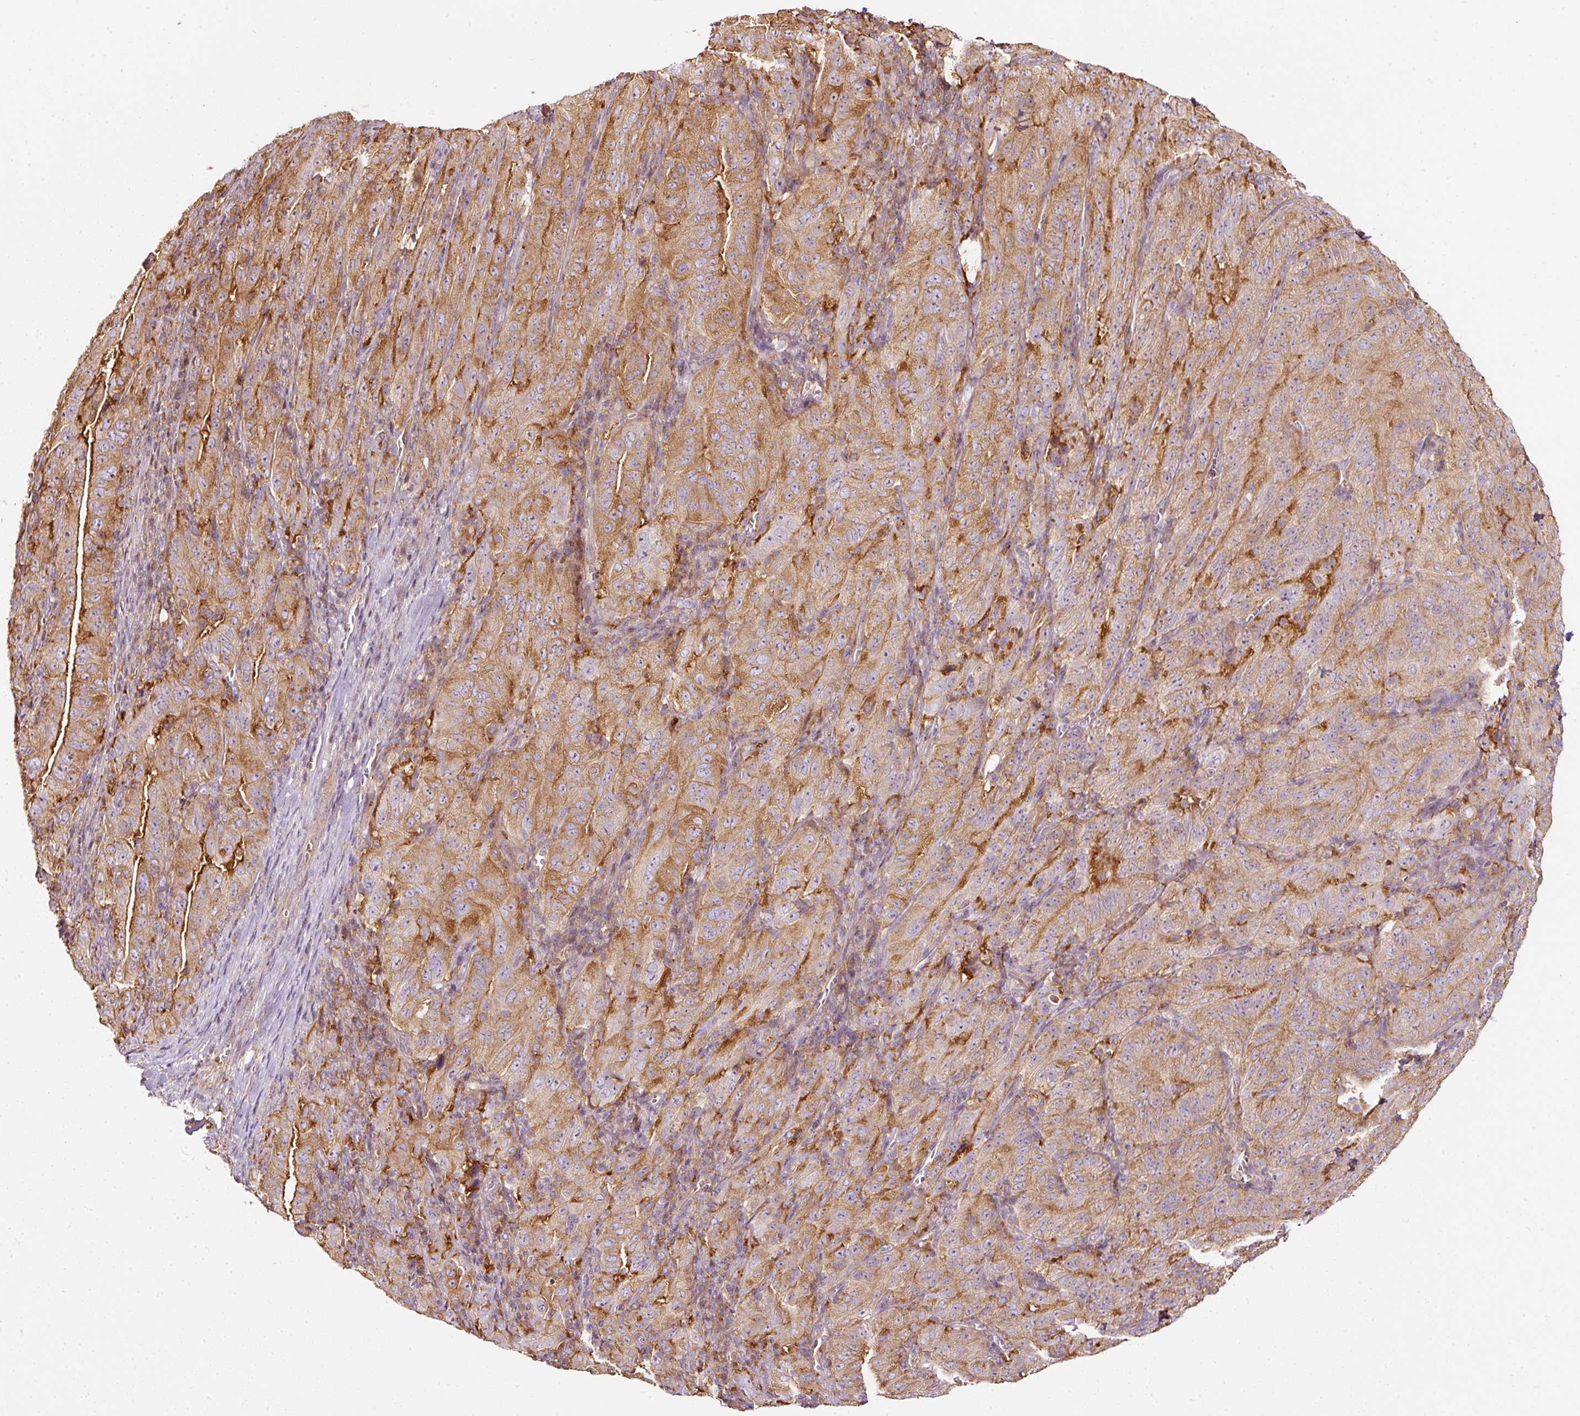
{"staining": {"intensity": "moderate", "quantity": ">75%", "location": "cytoplasmic/membranous"}, "tissue": "pancreatic cancer", "cell_type": "Tumor cells", "image_type": "cancer", "snomed": [{"axis": "morphology", "description": "Adenocarcinoma, NOS"}, {"axis": "topography", "description": "Pancreas"}], "caption": "Immunohistochemical staining of human pancreatic cancer (adenocarcinoma) demonstrates medium levels of moderate cytoplasmic/membranous expression in approximately >75% of tumor cells.", "gene": "SCNM1", "patient": {"sex": "male", "age": 63}}